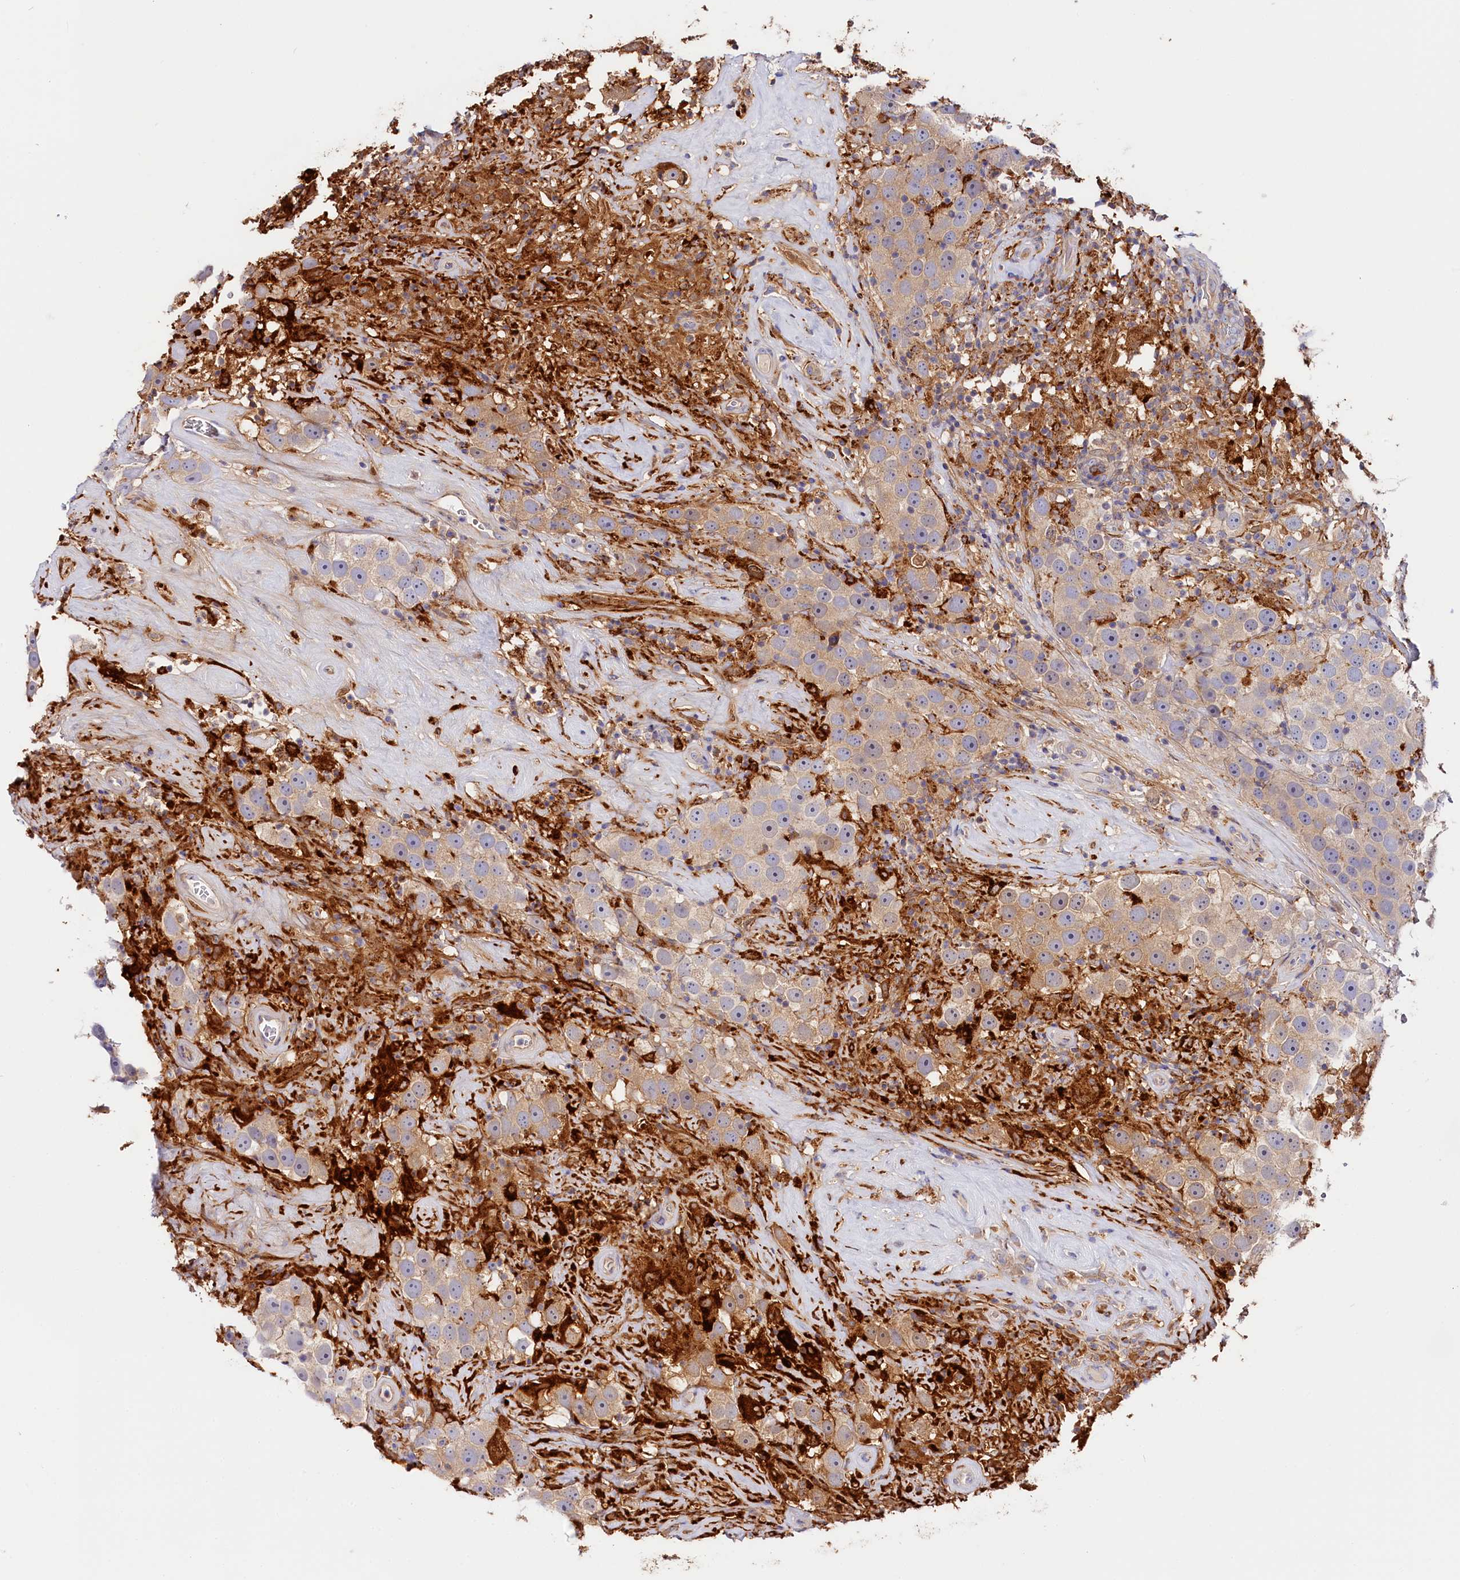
{"staining": {"intensity": "weak", "quantity": "25%-75%", "location": "cytoplasmic/membranous"}, "tissue": "testis cancer", "cell_type": "Tumor cells", "image_type": "cancer", "snomed": [{"axis": "morphology", "description": "Seminoma, NOS"}, {"axis": "topography", "description": "Testis"}], "caption": "DAB immunohistochemical staining of testis cancer displays weak cytoplasmic/membranous protein expression in about 25%-75% of tumor cells.", "gene": "KATNB1", "patient": {"sex": "male", "age": 49}}